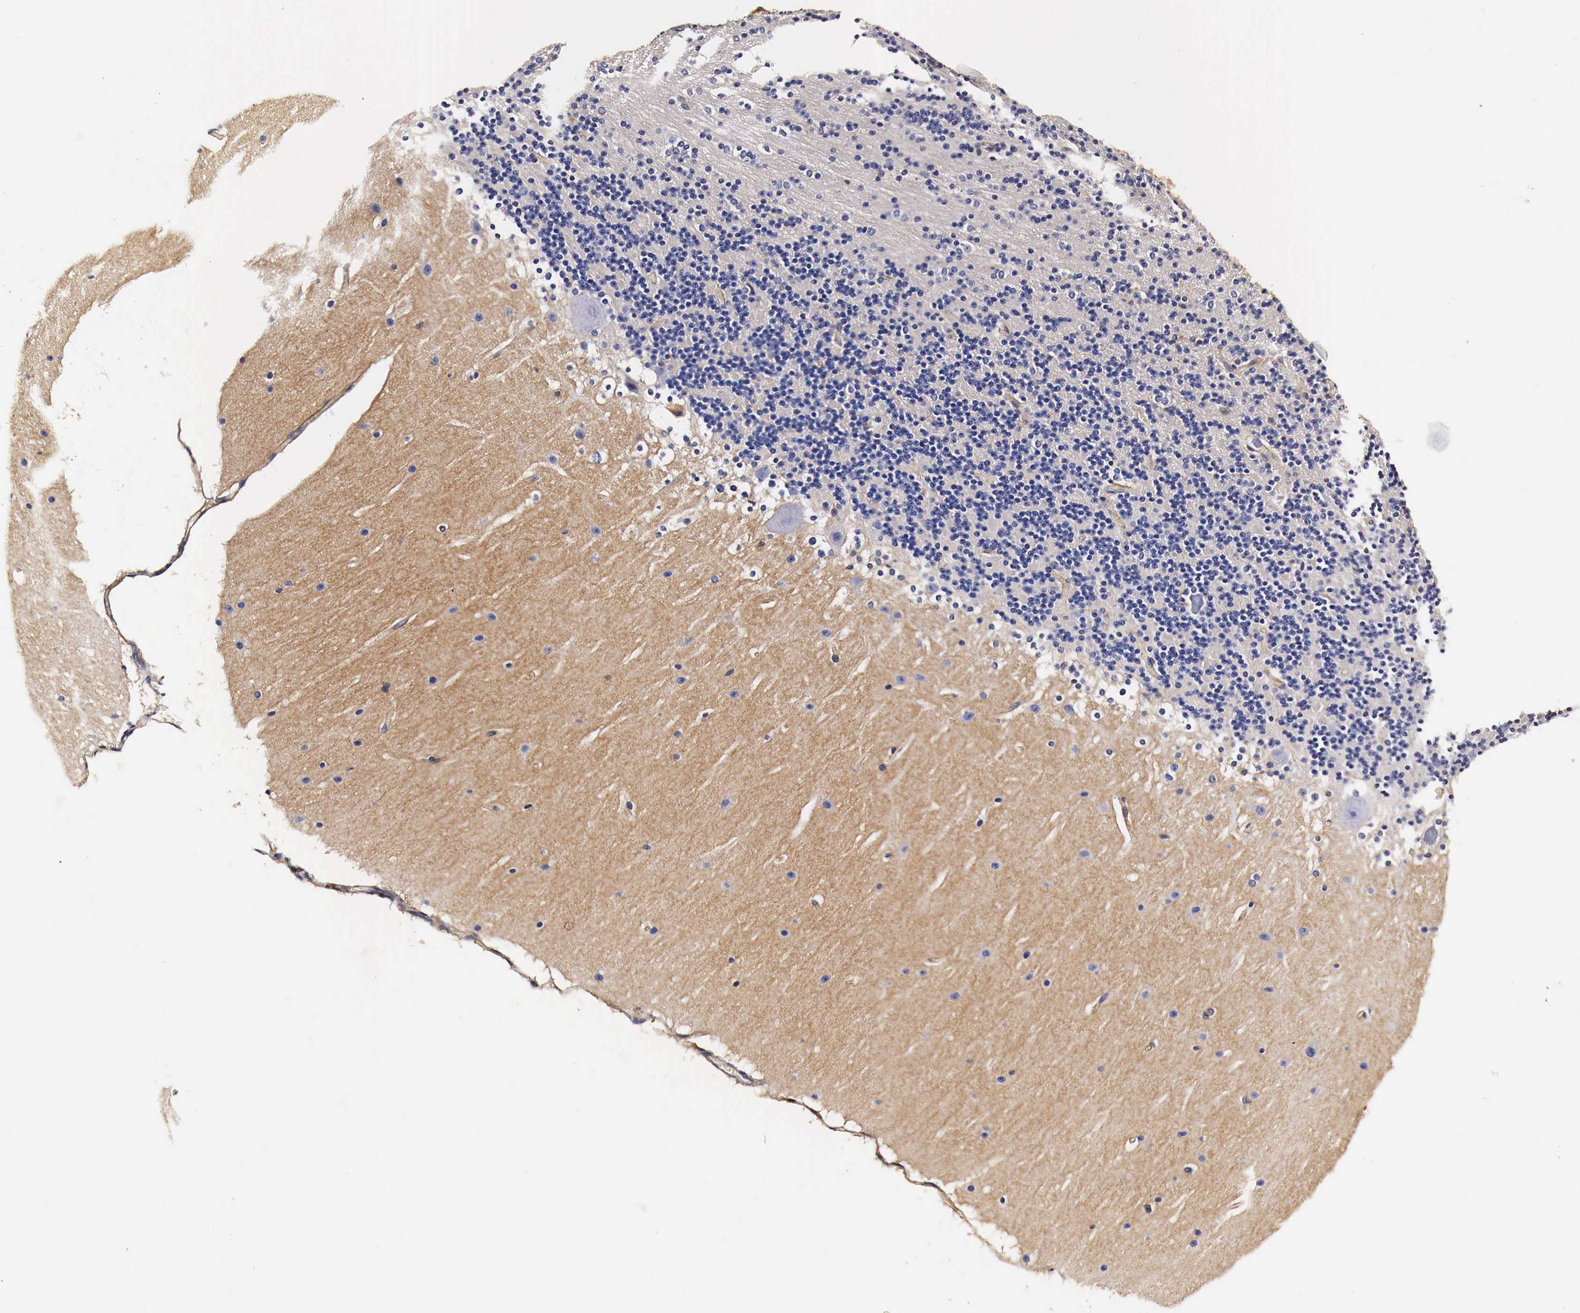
{"staining": {"intensity": "negative", "quantity": "none", "location": "none"}, "tissue": "cerebellum", "cell_type": "Cells in granular layer", "image_type": "normal", "snomed": [{"axis": "morphology", "description": "Normal tissue, NOS"}, {"axis": "topography", "description": "Cerebellum"}], "caption": "High power microscopy image of an IHC image of normal cerebellum, revealing no significant staining in cells in granular layer.", "gene": "RP2", "patient": {"sex": "female", "age": 19}}